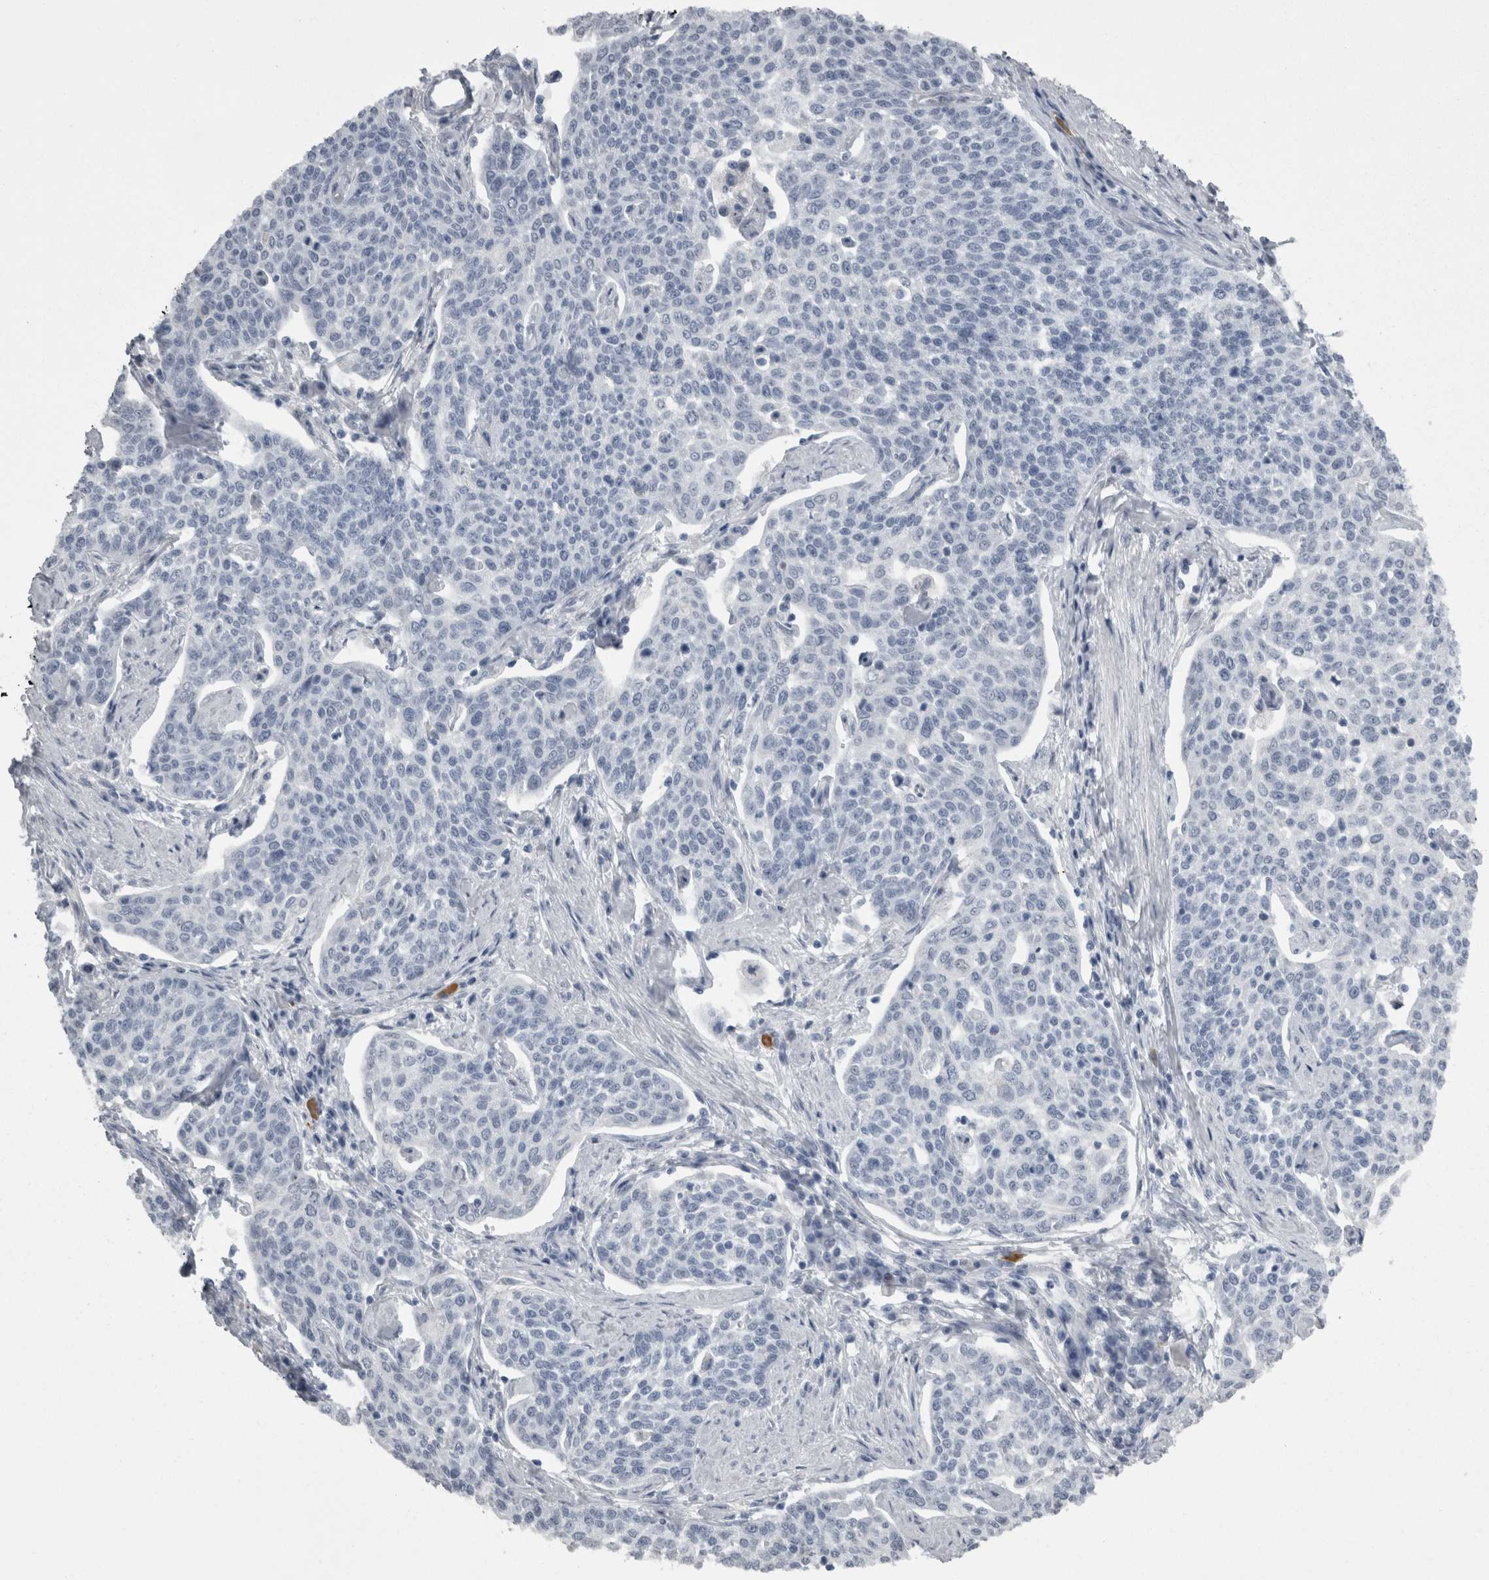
{"staining": {"intensity": "negative", "quantity": "none", "location": "none"}, "tissue": "cervical cancer", "cell_type": "Tumor cells", "image_type": "cancer", "snomed": [{"axis": "morphology", "description": "Squamous cell carcinoma, NOS"}, {"axis": "topography", "description": "Cervix"}], "caption": "Immunohistochemical staining of human cervical squamous cell carcinoma reveals no significant positivity in tumor cells. (DAB immunohistochemistry visualized using brightfield microscopy, high magnification).", "gene": "C1orf54", "patient": {"sex": "female", "age": 34}}